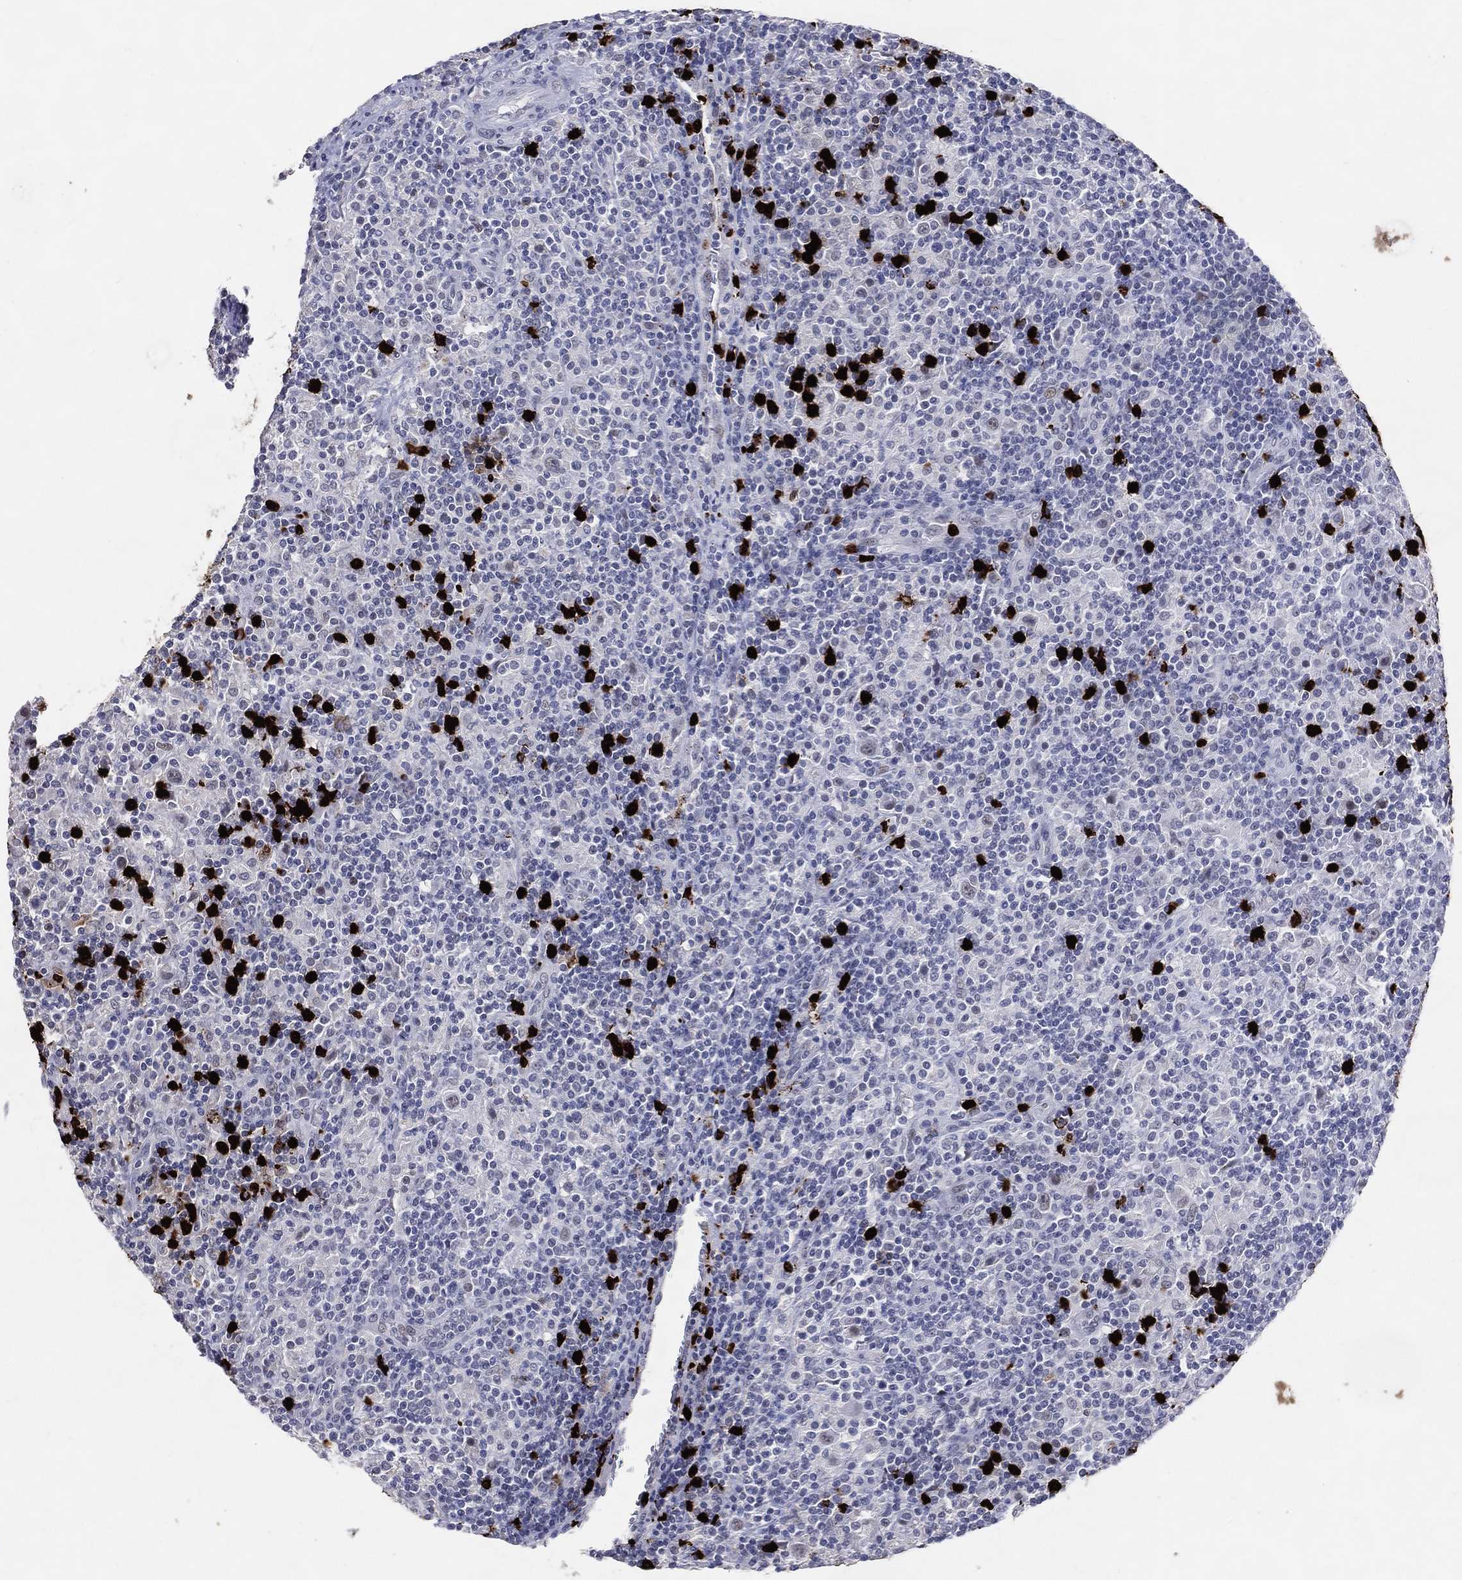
{"staining": {"intensity": "negative", "quantity": "none", "location": "none"}, "tissue": "lymphoma", "cell_type": "Tumor cells", "image_type": "cancer", "snomed": [{"axis": "morphology", "description": "Hodgkin's disease, NOS"}, {"axis": "topography", "description": "Lymph node"}], "caption": "IHC micrograph of neoplastic tissue: Hodgkin's disease stained with DAB shows no significant protein positivity in tumor cells. (Immunohistochemistry (ihc), brightfield microscopy, high magnification).", "gene": "CFAP58", "patient": {"sex": "male", "age": 70}}